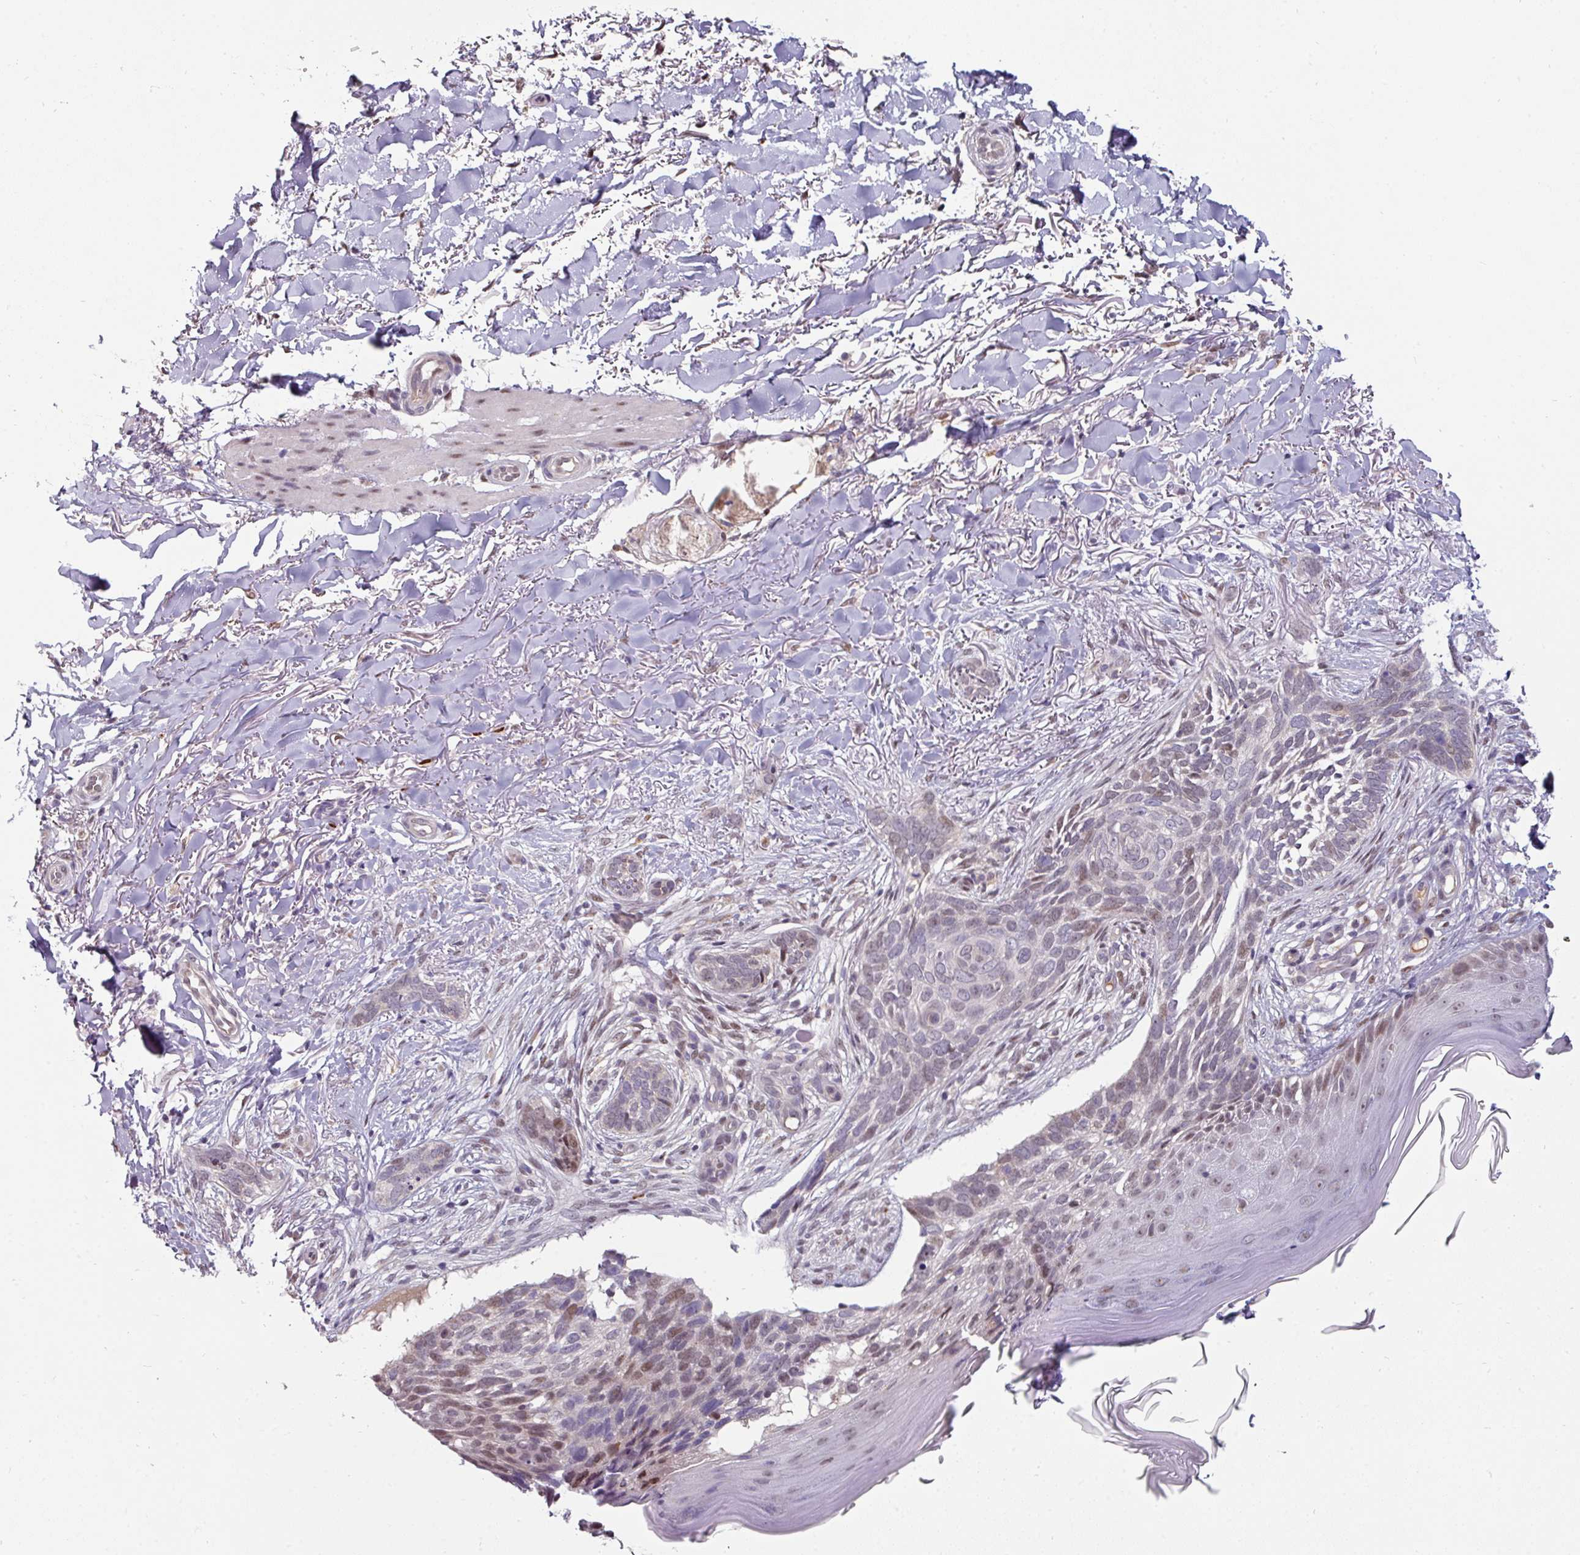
{"staining": {"intensity": "weak", "quantity": "<25%", "location": "nuclear"}, "tissue": "skin cancer", "cell_type": "Tumor cells", "image_type": "cancer", "snomed": [{"axis": "morphology", "description": "Normal tissue, NOS"}, {"axis": "morphology", "description": "Basal cell carcinoma"}, {"axis": "topography", "description": "Skin"}], "caption": "Tumor cells show no significant protein expression in skin cancer.", "gene": "SWSAP1", "patient": {"sex": "female", "age": 67}}